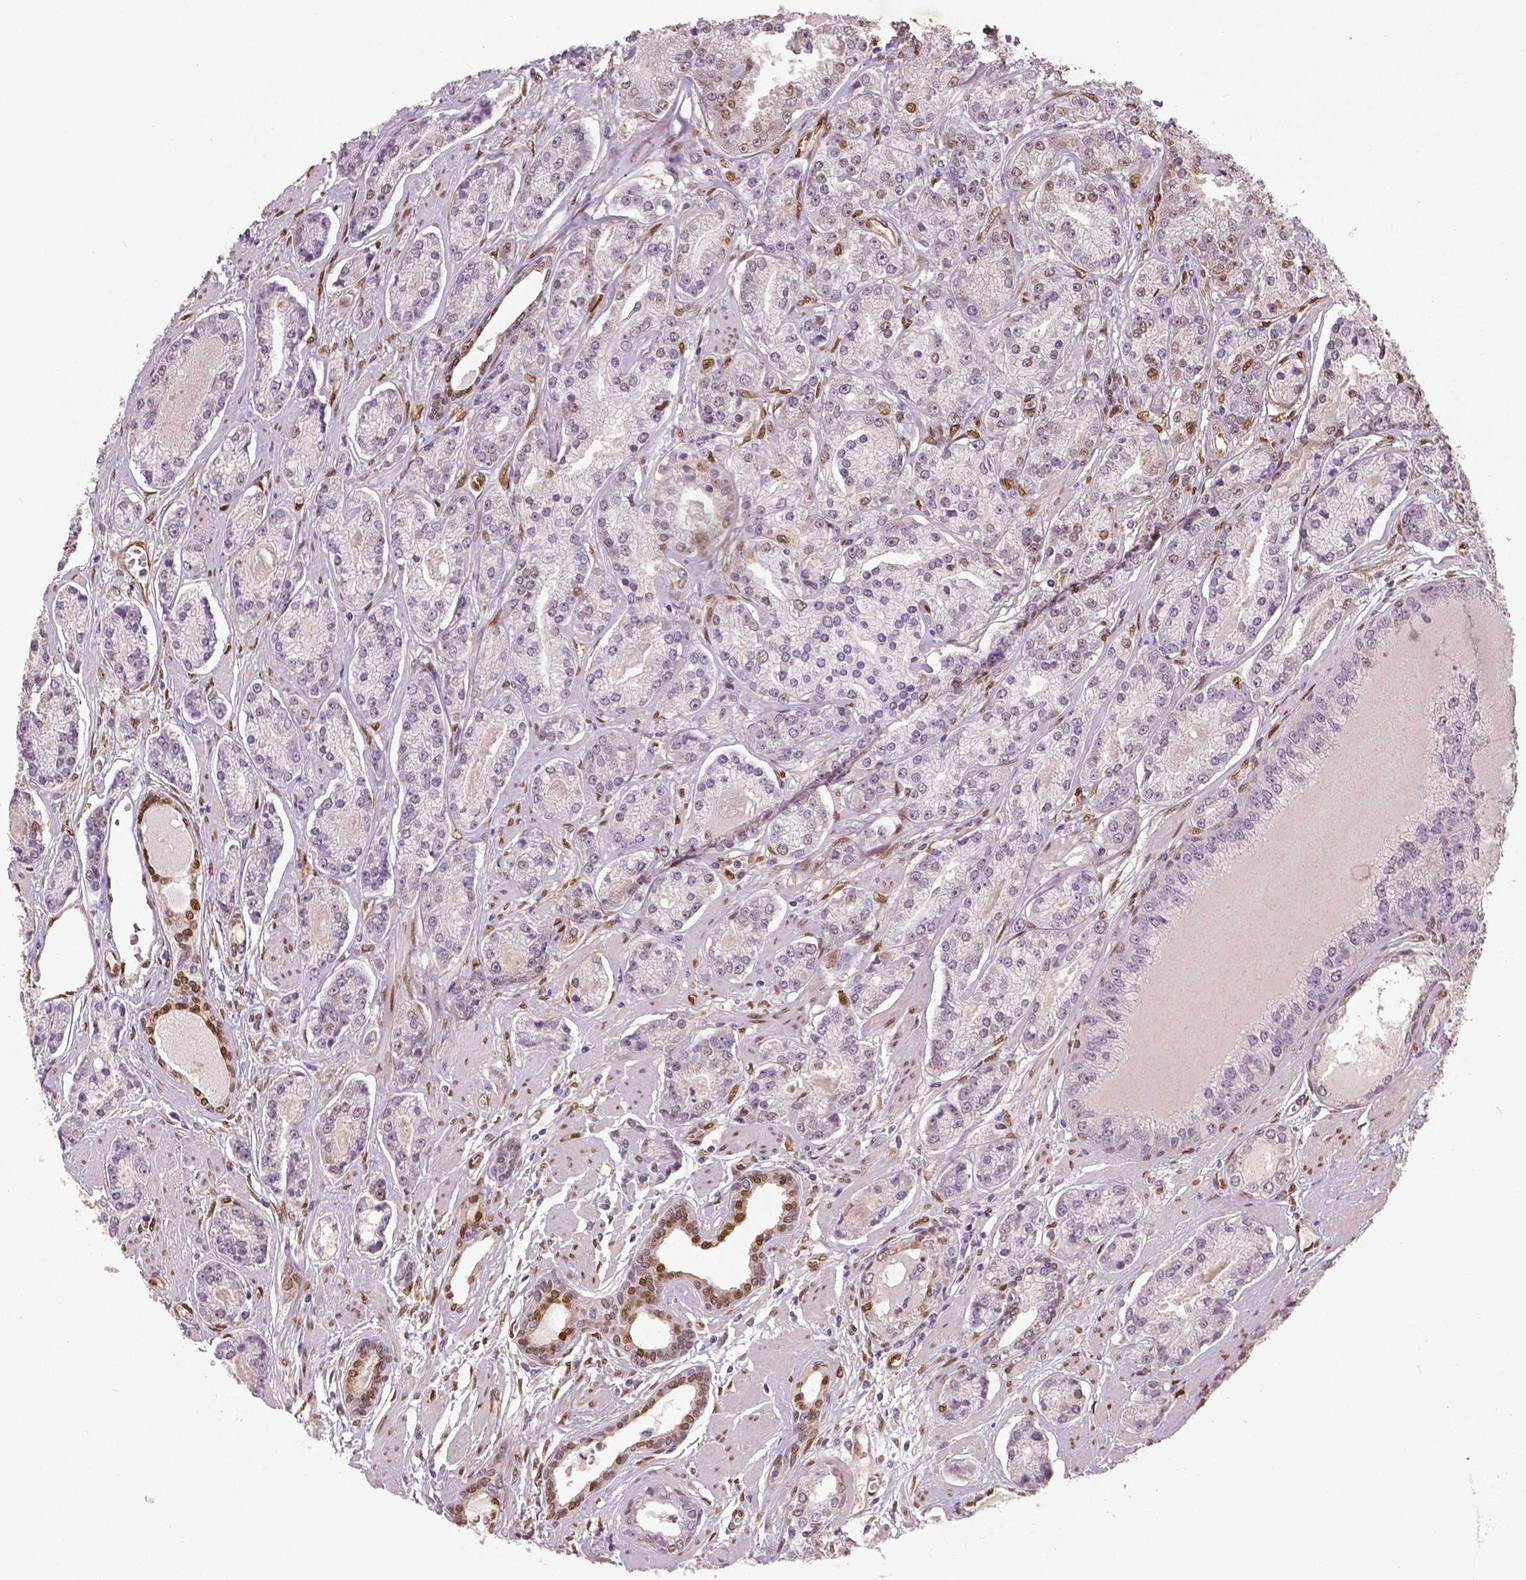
{"staining": {"intensity": "negative", "quantity": "none", "location": "none"}, "tissue": "prostate cancer", "cell_type": "Tumor cells", "image_type": "cancer", "snomed": [{"axis": "morphology", "description": "Adenocarcinoma, NOS"}, {"axis": "topography", "description": "Prostate"}], "caption": "This is an immunohistochemistry (IHC) histopathology image of prostate cancer. There is no staining in tumor cells.", "gene": "WWTR1", "patient": {"sex": "male", "age": 64}}